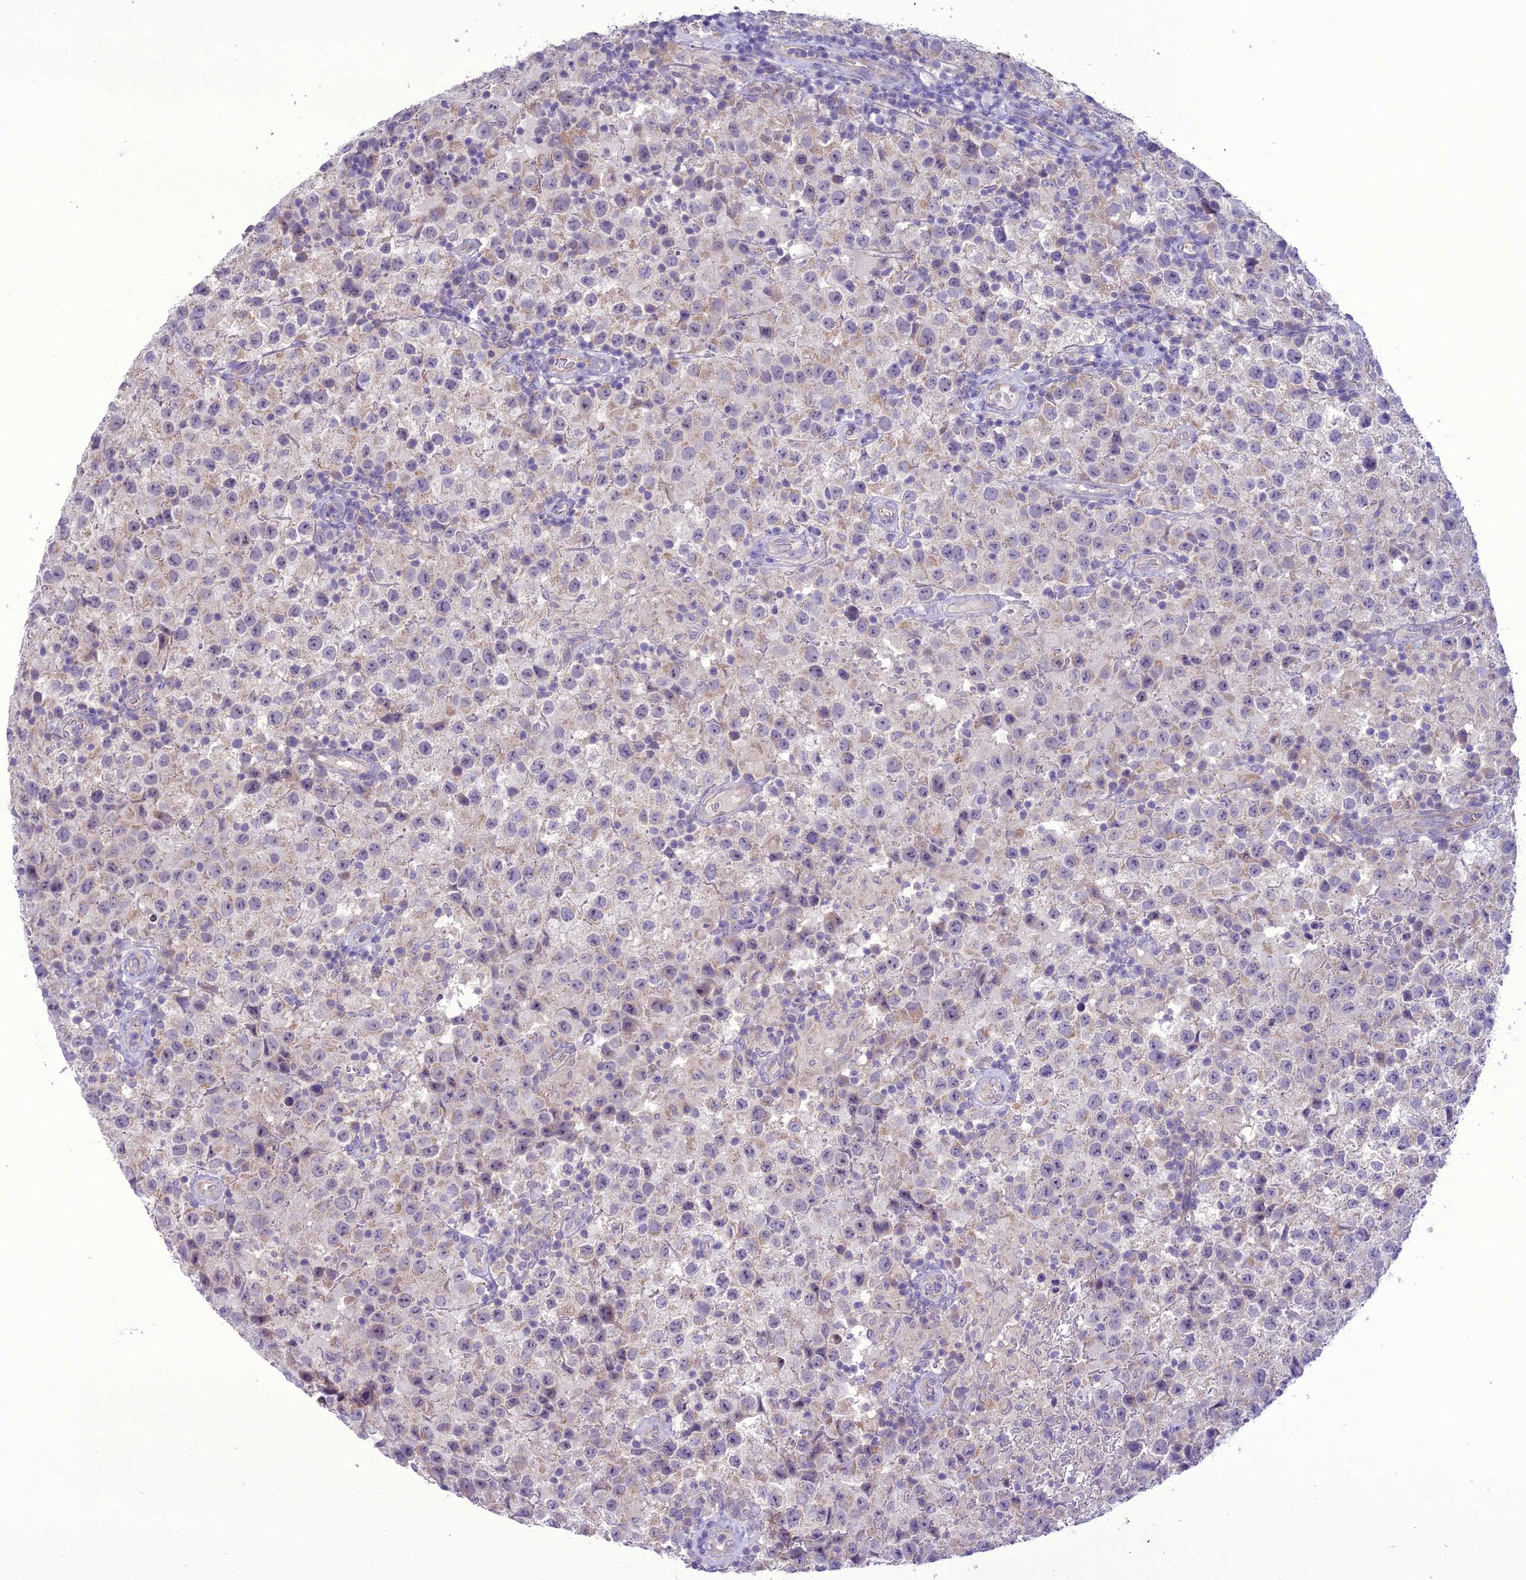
{"staining": {"intensity": "weak", "quantity": "<25%", "location": "cytoplasmic/membranous"}, "tissue": "testis cancer", "cell_type": "Tumor cells", "image_type": "cancer", "snomed": [{"axis": "morphology", "description": "Seminoma, NOS"}, {"axis": "morphology", "description": "Carcinoma, Embryonal, NOS"}, {"axis": "topography", "description": "Testis"}], "caption": "A high-resolution histopathology image shows IHC staining of seminoma (testis), which shows no significant expression in tumor cells.", "gene": "SCRT1", "patient": {"sex": "male", "age": 41}}